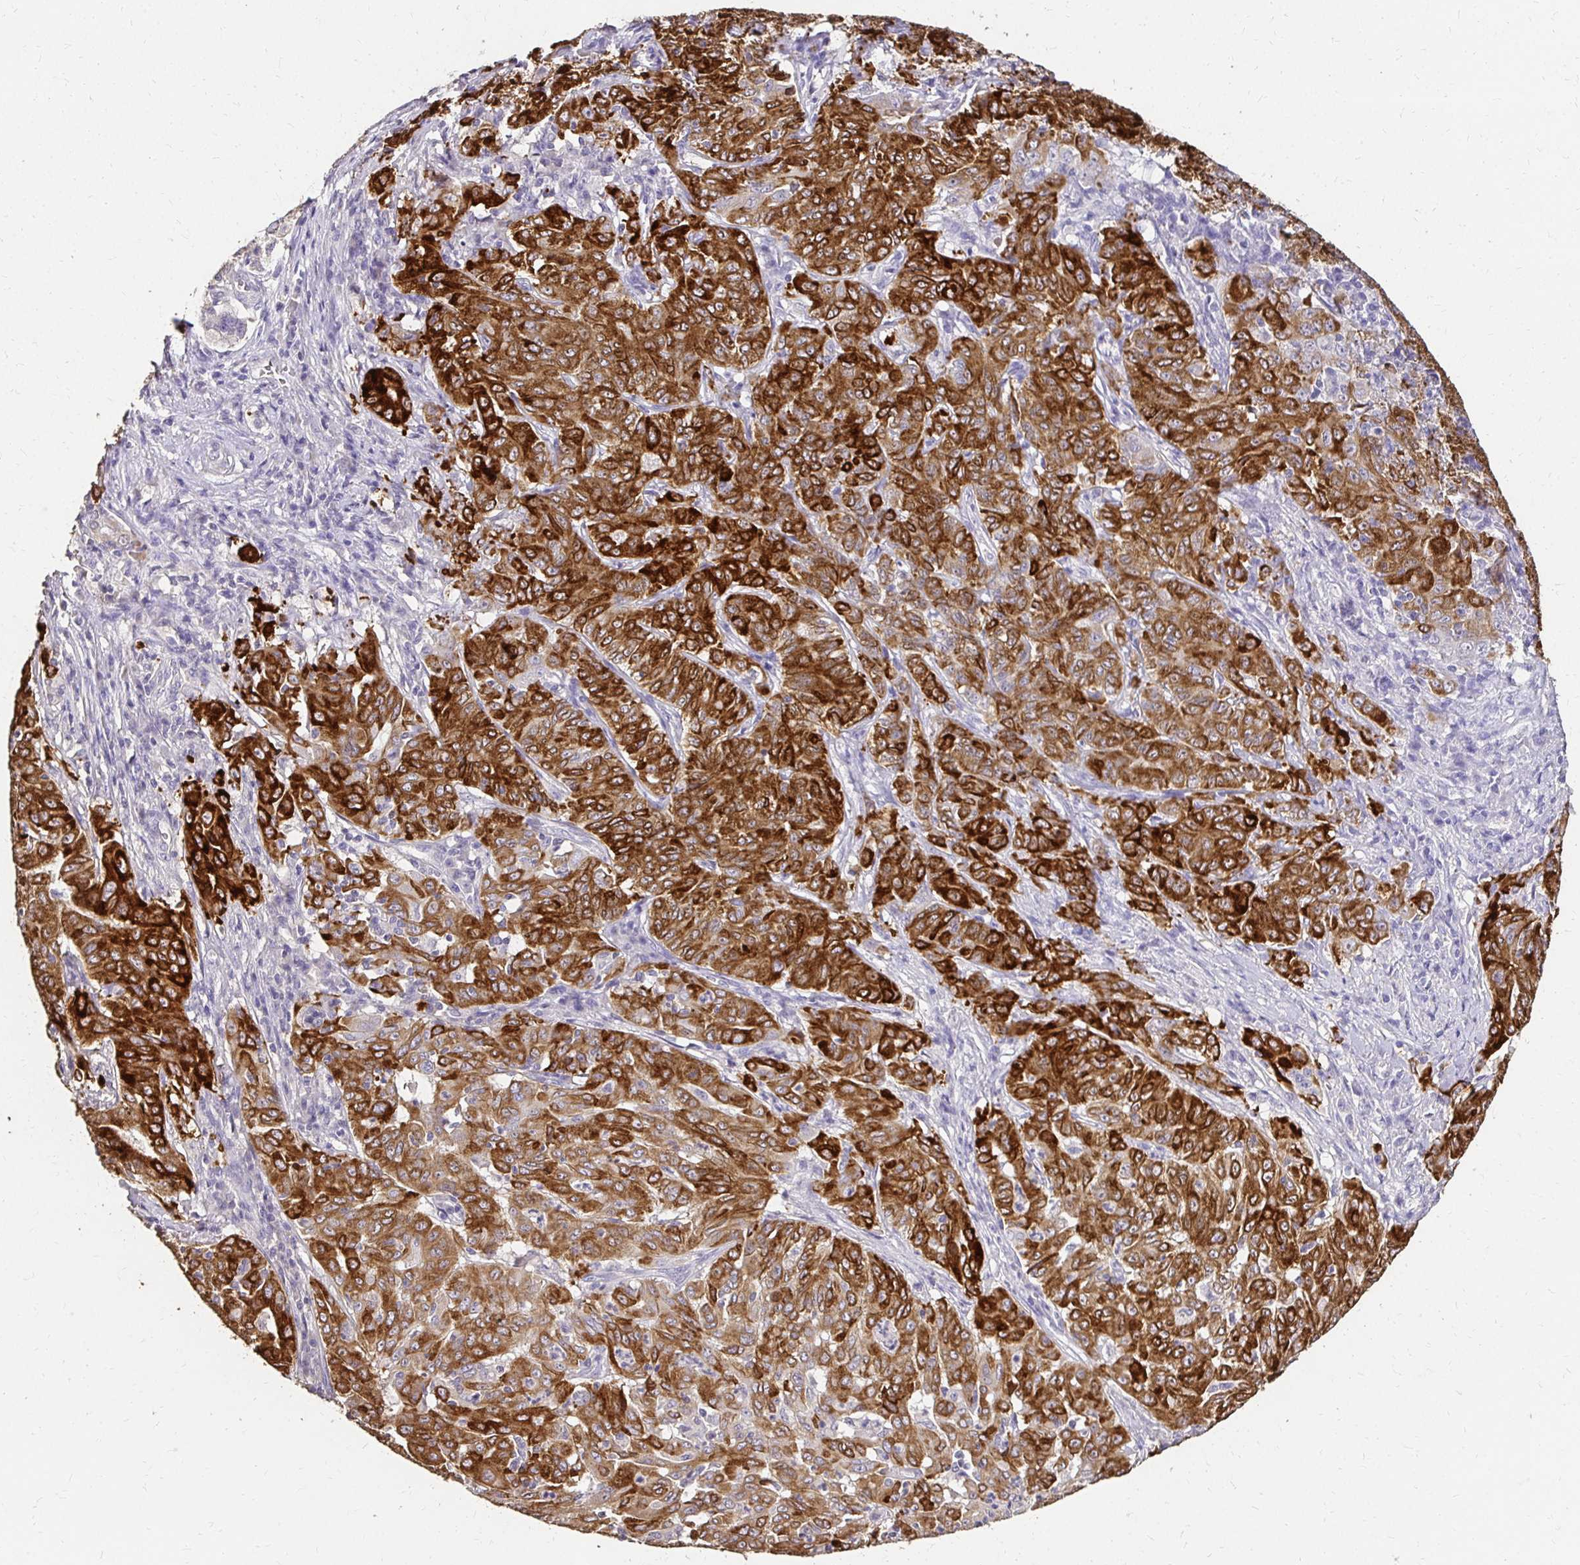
{"staining": {"intensity": "strong", "quantity": "25%-75%", "location": "cytoplasmic/membranous"}, "tissue": "pancreatic cancer", "cell_type": "Tumor cells", "image_type": "cancer", "snomed": [{"axis": "morphology", "description": "Adenocarcinoma, NOS"}, {"axis": "topography", "description": "Pancreas"}], "caption": "This image shows immunohistochemistry (IHC) staining of adenocarcinoma (pancreatic), with high strong cytoplasmic/membranous positivity in about 25%-75% of tumor cells.", "gene": "UGT1A6", "patient": {"sex": "male", "age": 63}}